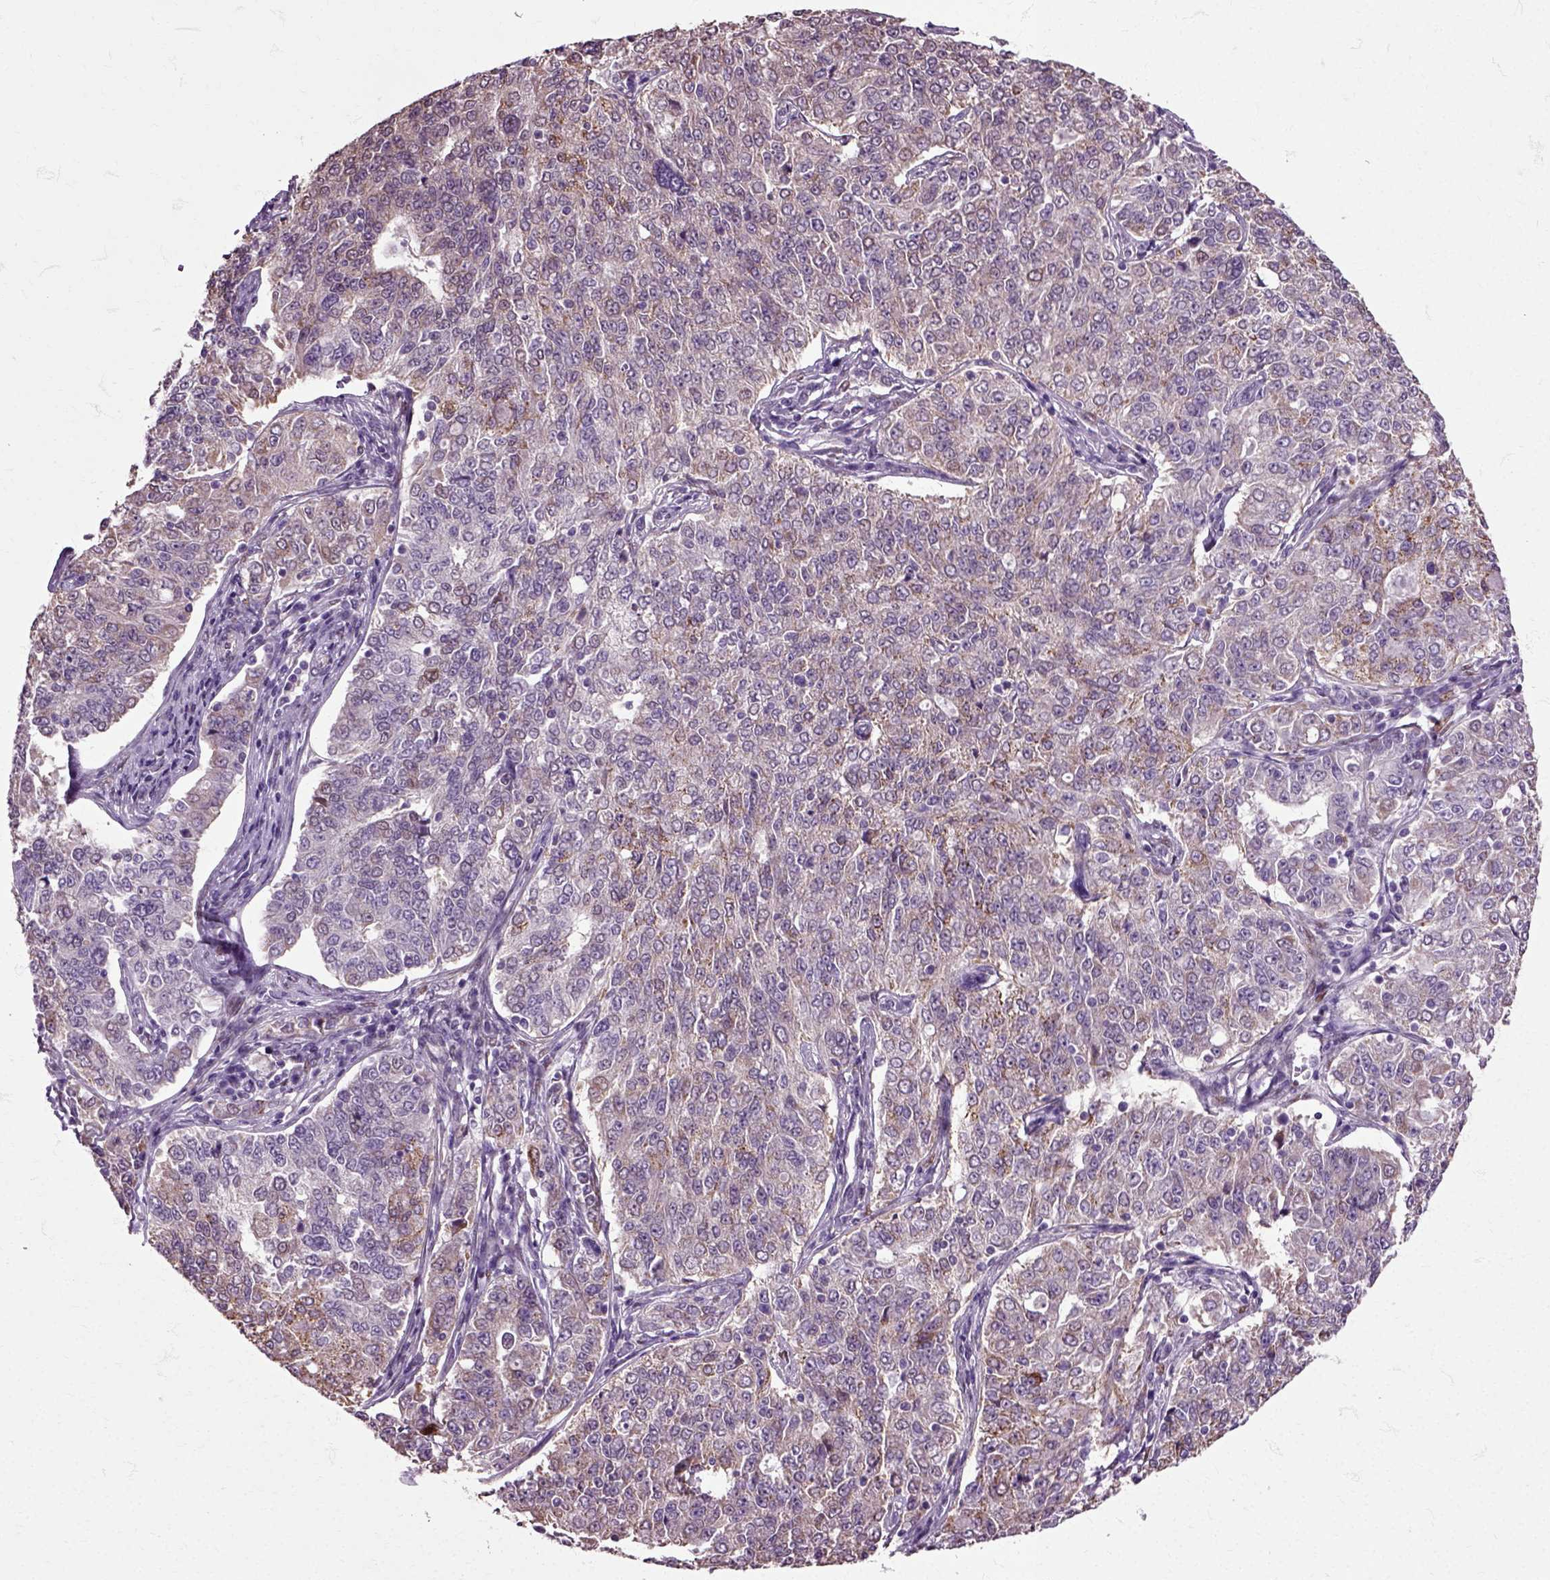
{"staining": {"intensity": "moderate", "quantity": "<25%", "location": "cytoplasmic/membranous"}, "tissue": "endometrial cancer", "cell_type": "Tumor cells", "image_type": "cancer", "snomed": [{"axis": "morphology", "description": "Adenocarcinoma, NOS"}, {"axis": "topography", "description": "Endometrium"}], "caption": "Immunohistochemistry histopathology image of neoplastic tissue: endometrial cancer (adenocarcinoma) stained using IHC displays low levels of moderate protein expression localized specifically in the cytoplasmic/membranous of tumor cells, appearing as a cytoplasmic/membranous brown color.", "gene": "HSPA2", "patient": {"sex": "female", "age": 43}}